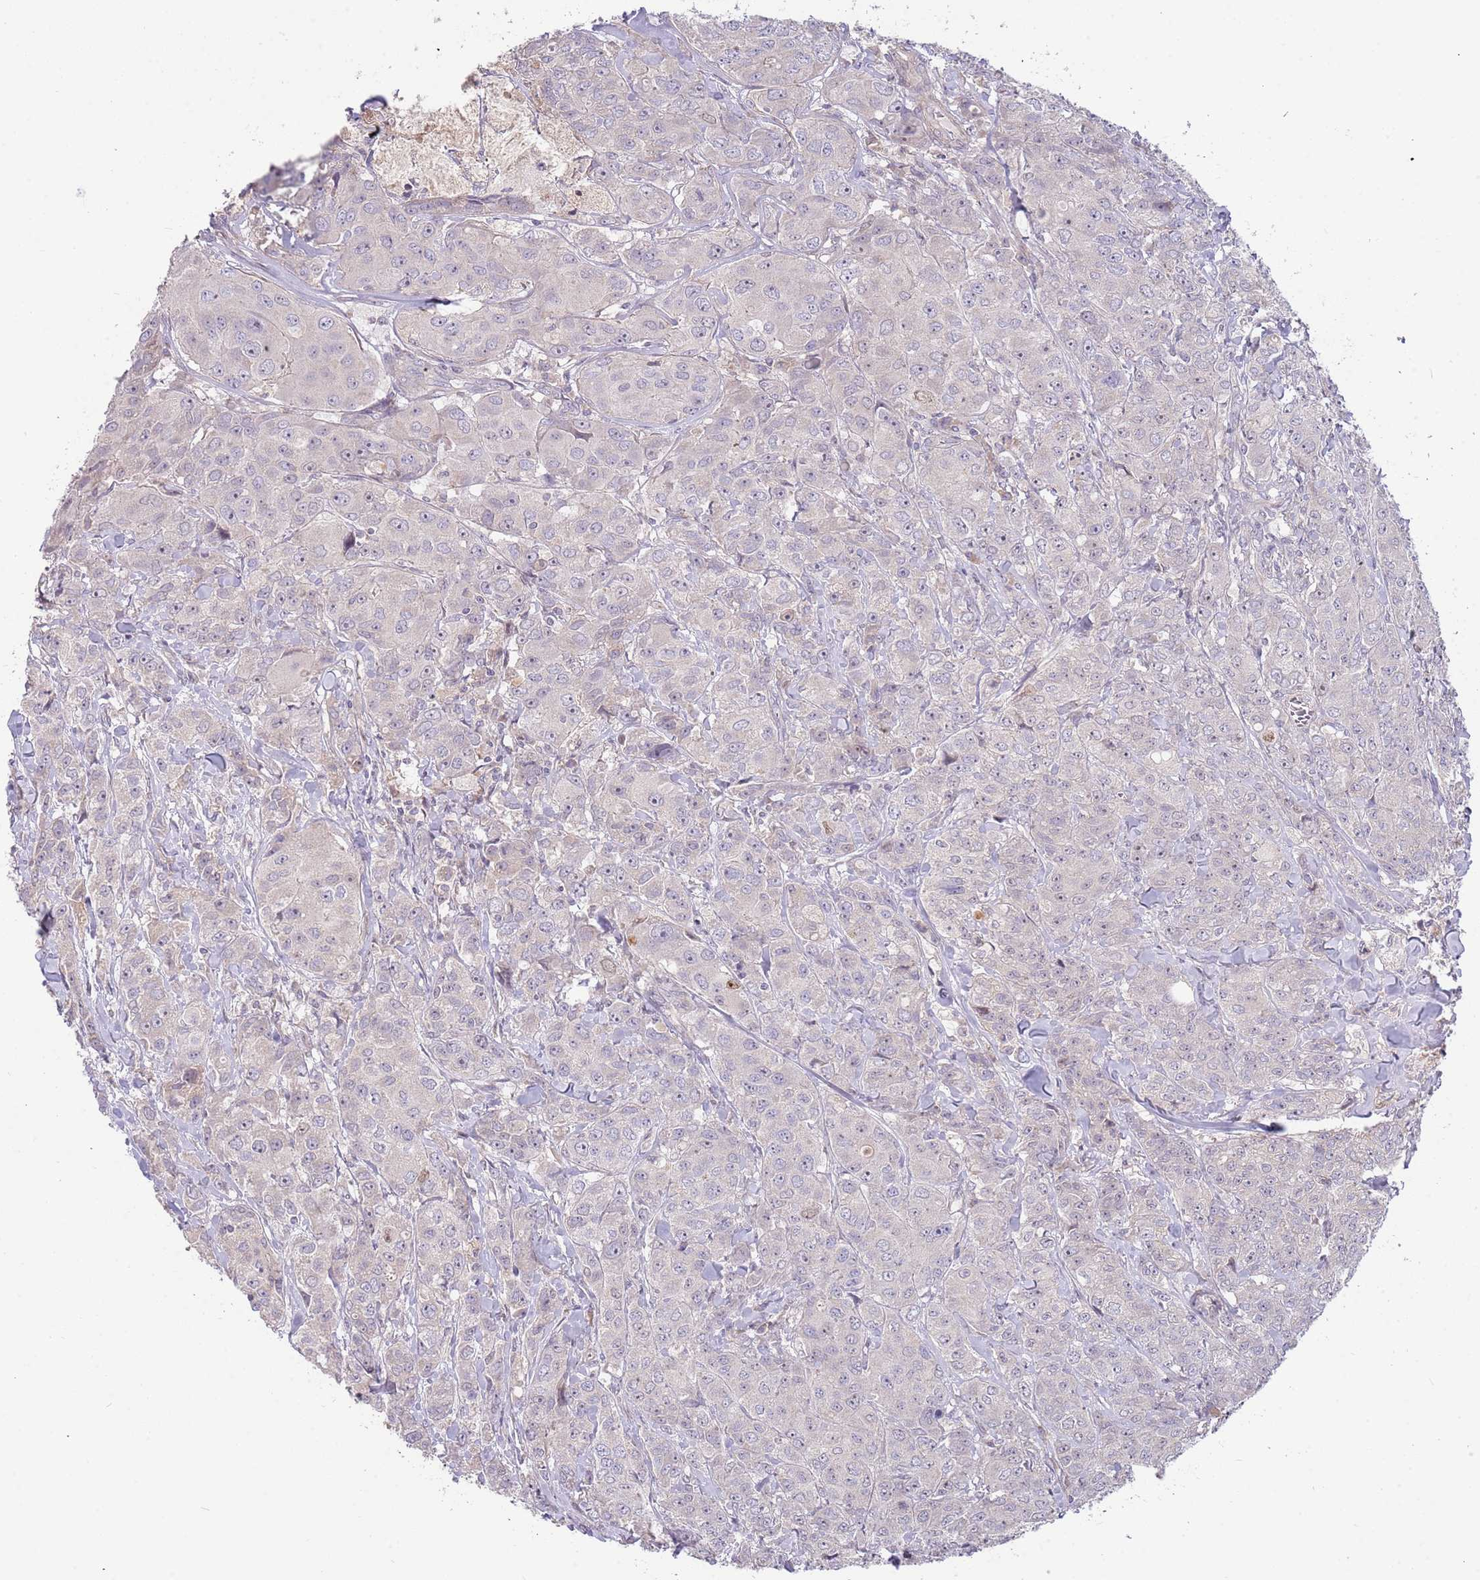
{"staining": {"intensity": "negative", "quantity": "none", "location": "none"}, "tissue": "breast cancer", "cell_type": "Tumor cells", "image_type": "cancer", "snomed": [{"axis": "morphology", "description": "Duct carcinoma"}, {"axis": "topography", "description": "Breast"}], "caption": "A histopathology image of breast cancer (infiltrating ductal carcinoma) stained for a protein shows no brown staining in tumor cells.", "gene": "TRAPPC6B", "patient": {"sex": "female", "age": 43}}